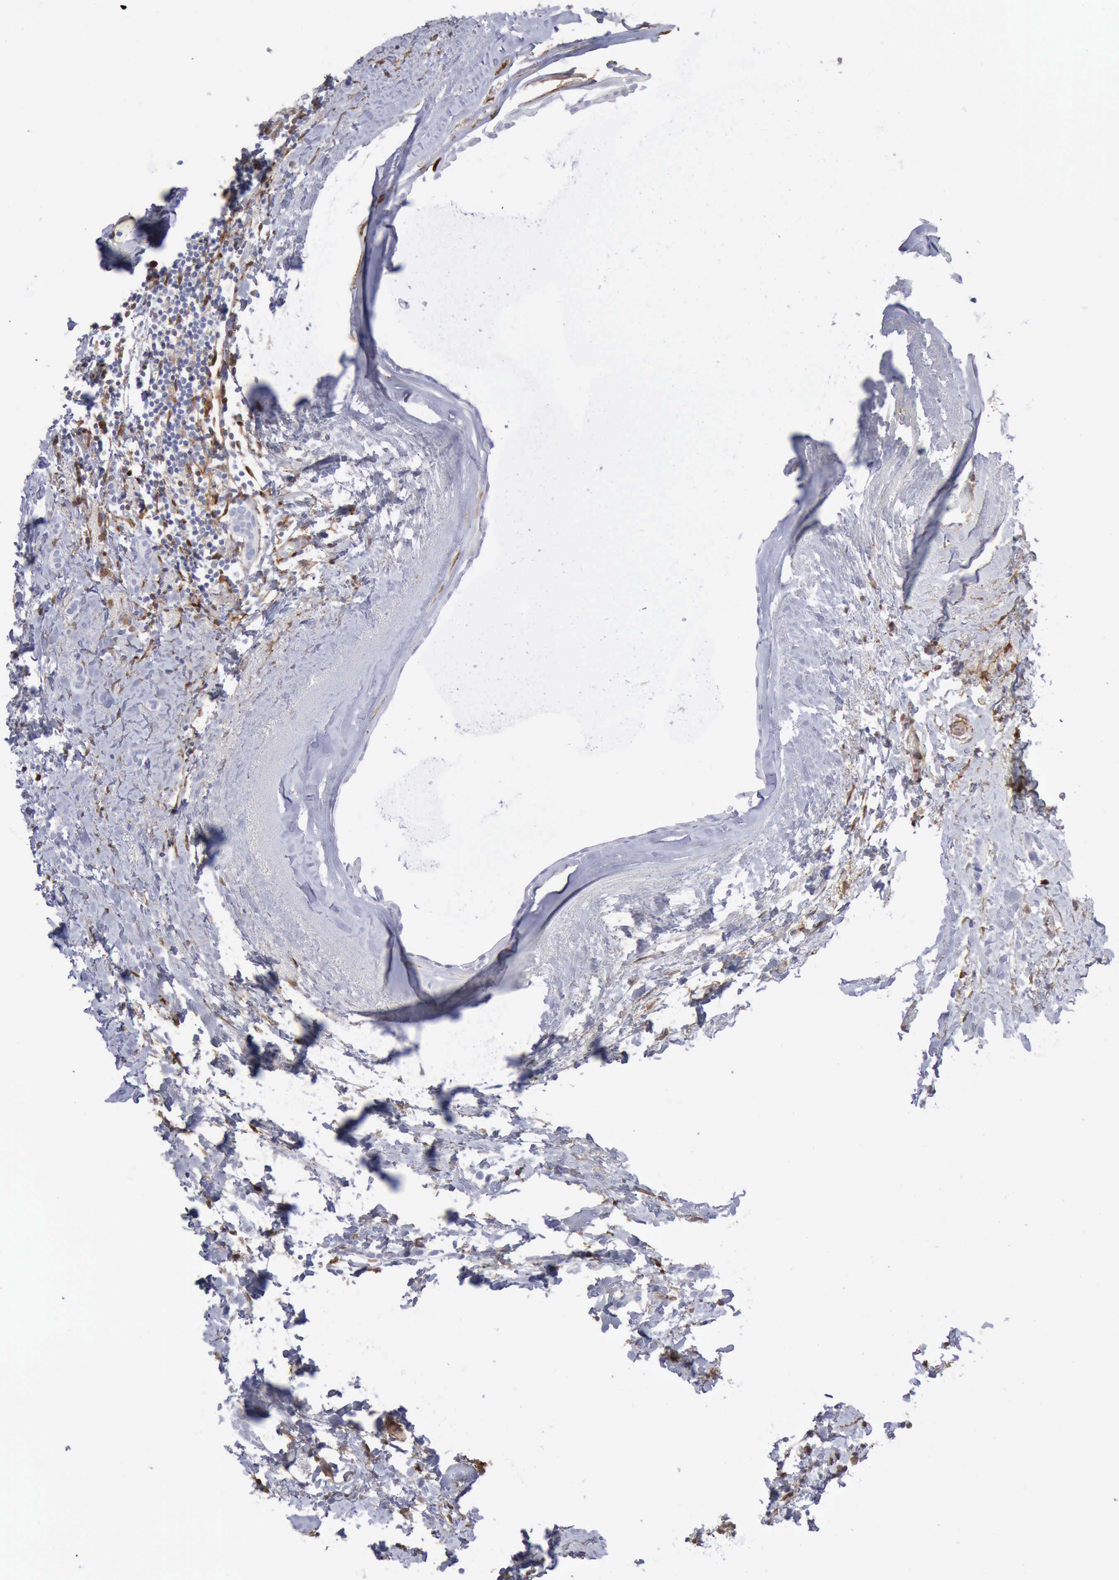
{"staining": {"intensity": "negative", "quantity": "none", "location": "none"}, "tissue": "breast cancer", "cell_type": "Tumor cells", "image_type": "cancer", "snomed": [{"axis": "morphology", "description": "Duct carcinoma"}, {"axis": "topography", "description": "Breast"}], "caption": "DAB (3,3'-diaminobenzidine) immunohistochemical staining of human invasive ductal carcinoma (breast) exhibits no significant expression in tumor cells.", "gene": "FHL1", "patient": {"sex": "female", "age": 54}}